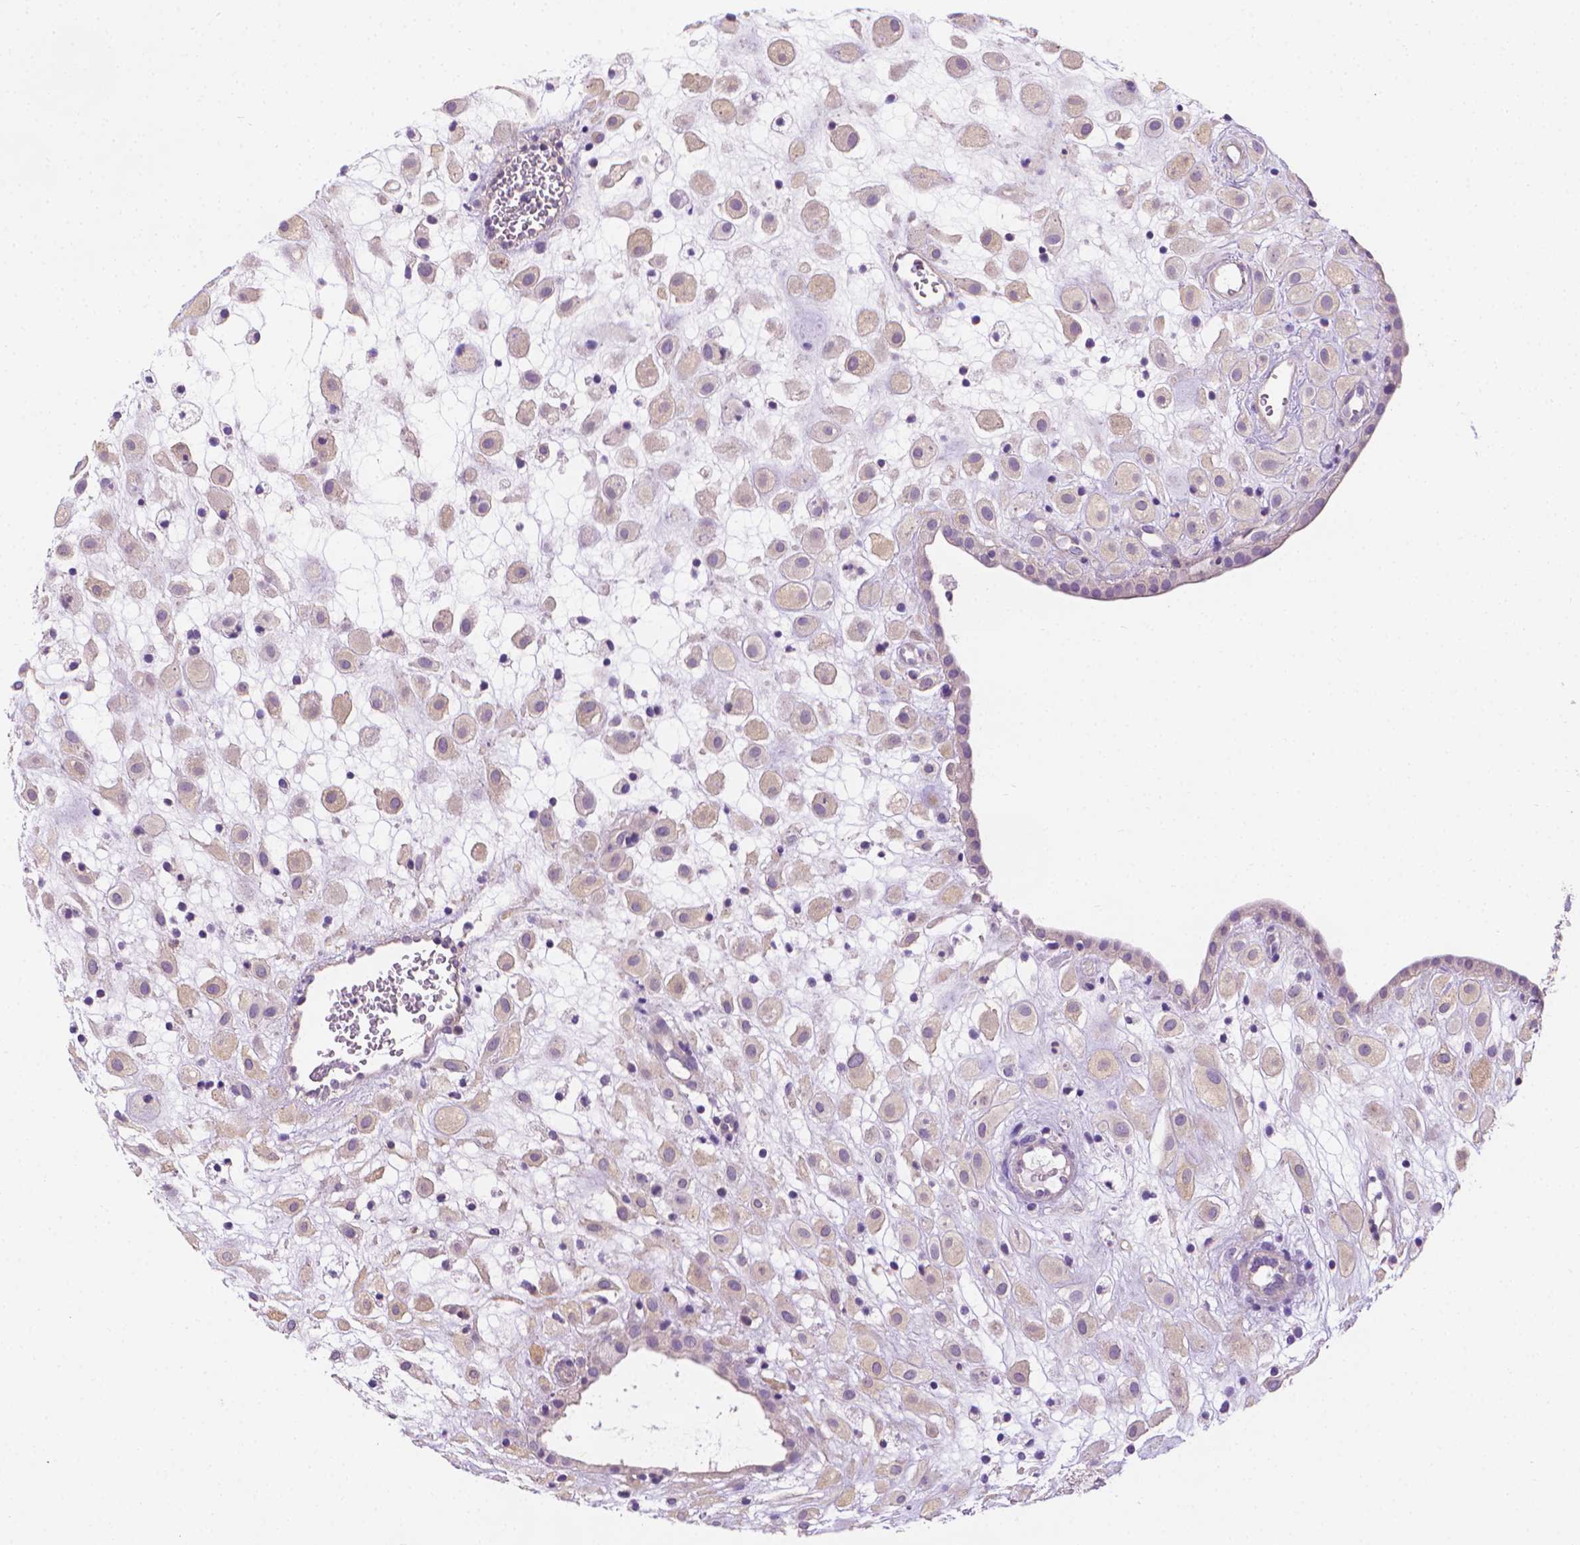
{"staining": {"intensity": "negative", "quantity": "none", "location": "none"}, "tissue": "placenta", "cell_type": "Decidual cells", "image_type": "normal", "snomed": [{"axis": "morphology", "description": "Normal tissue, NOS"}, {"axis": "topography", "description": "Placenta"}], "caption": "Placenta stained for a protein using IHC displays no positivity decidual cells.", "gene": "FASN", "patient": {"sex": "female", "age": 24}}